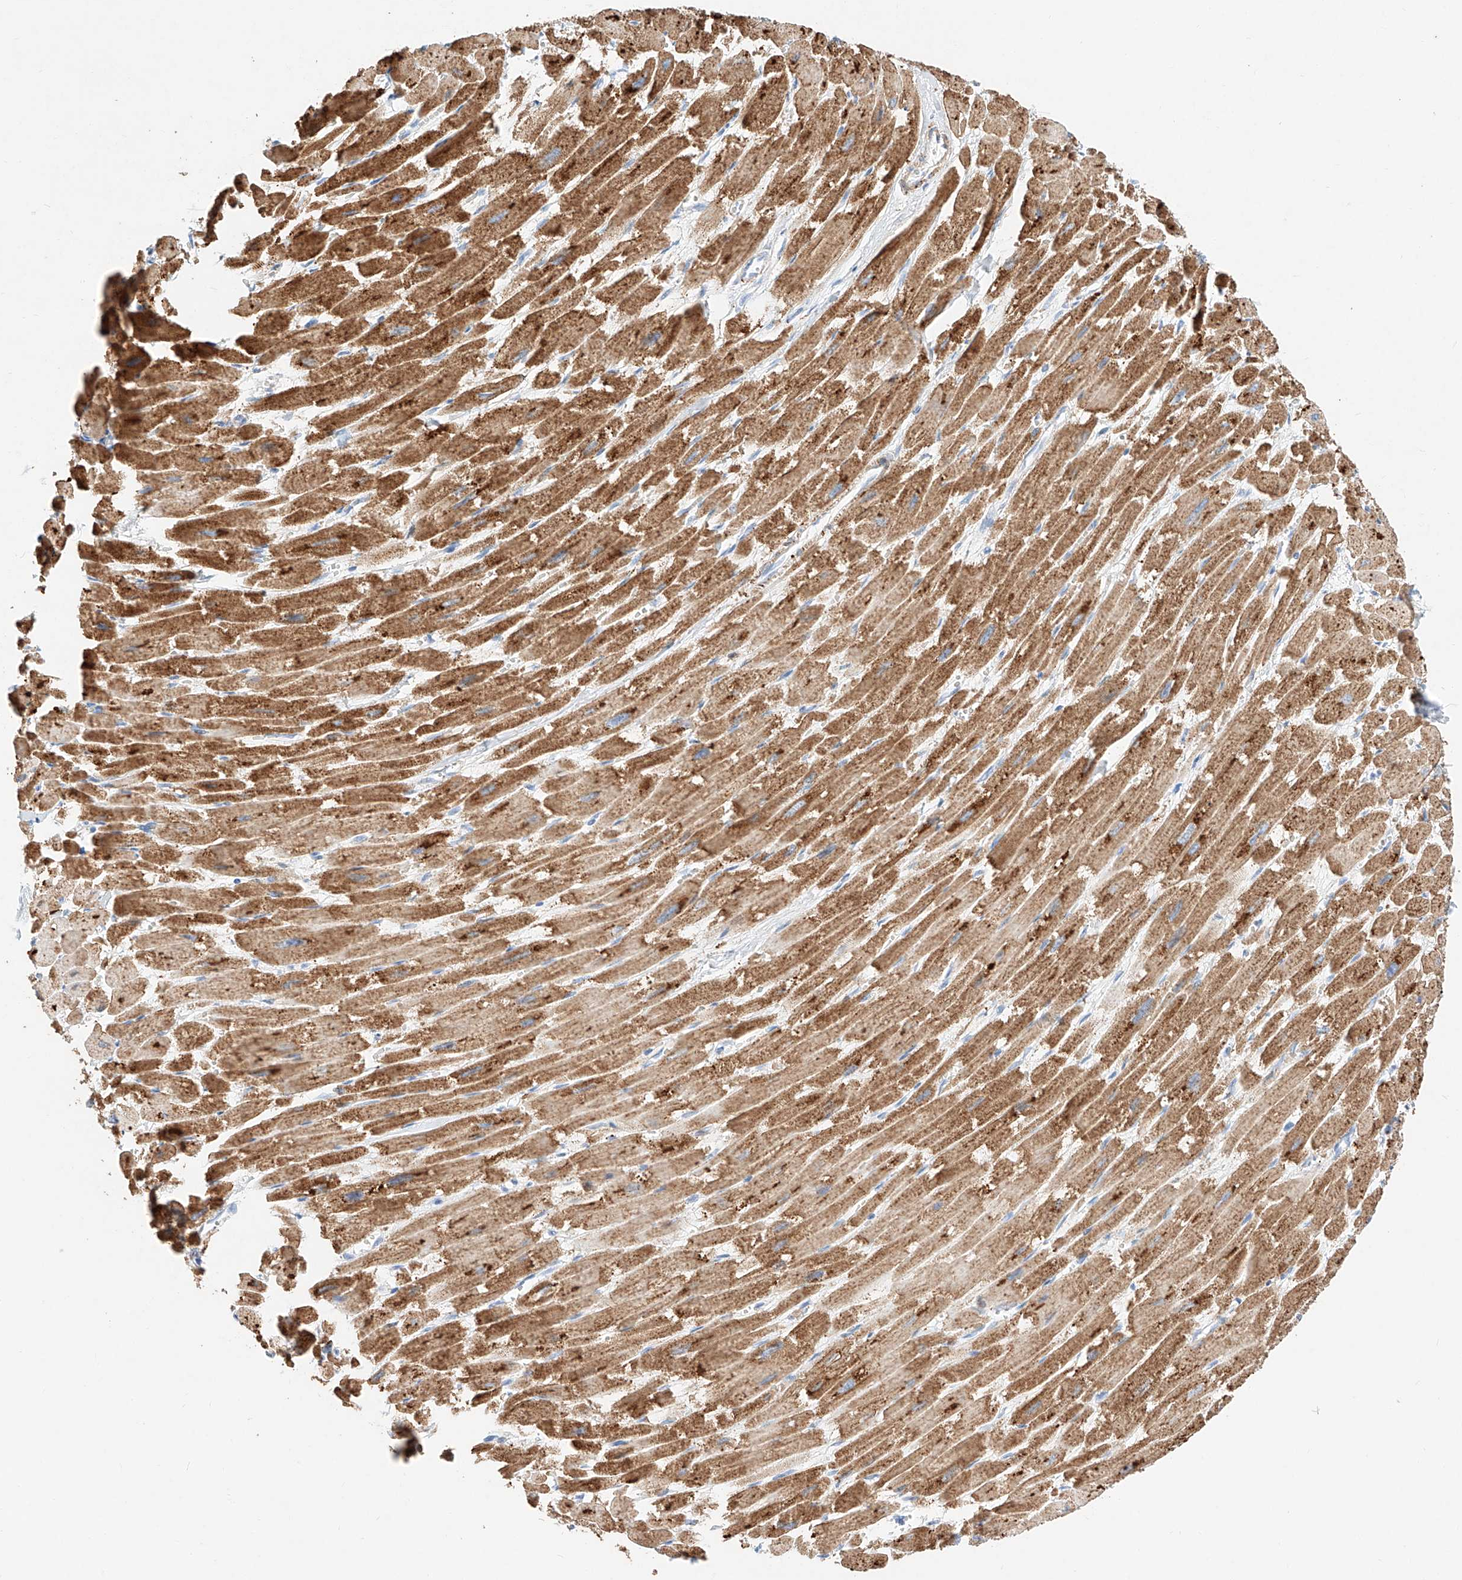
{"staining": {"intensity": "moderate", "quantity": ">75%", "location": "cytoplasmic/membranous"}, "tissue": "heart muscle", "cell_type": "Cardiomyocytes", "image_type": "normal", "snomed": [{"axis": "morphology", "description": "Normal tissue, NOS"}, {"axis": "topography", "description": "Heart"}], "caption": "Protein positivity by IHC demonstrates moderate cytoplasmic/membranous expression in approximately >75% of cardiomyocytes in normal heart muscle.", "gene": "C6orf62", "patient": {"sex": "male", "age": 54}}